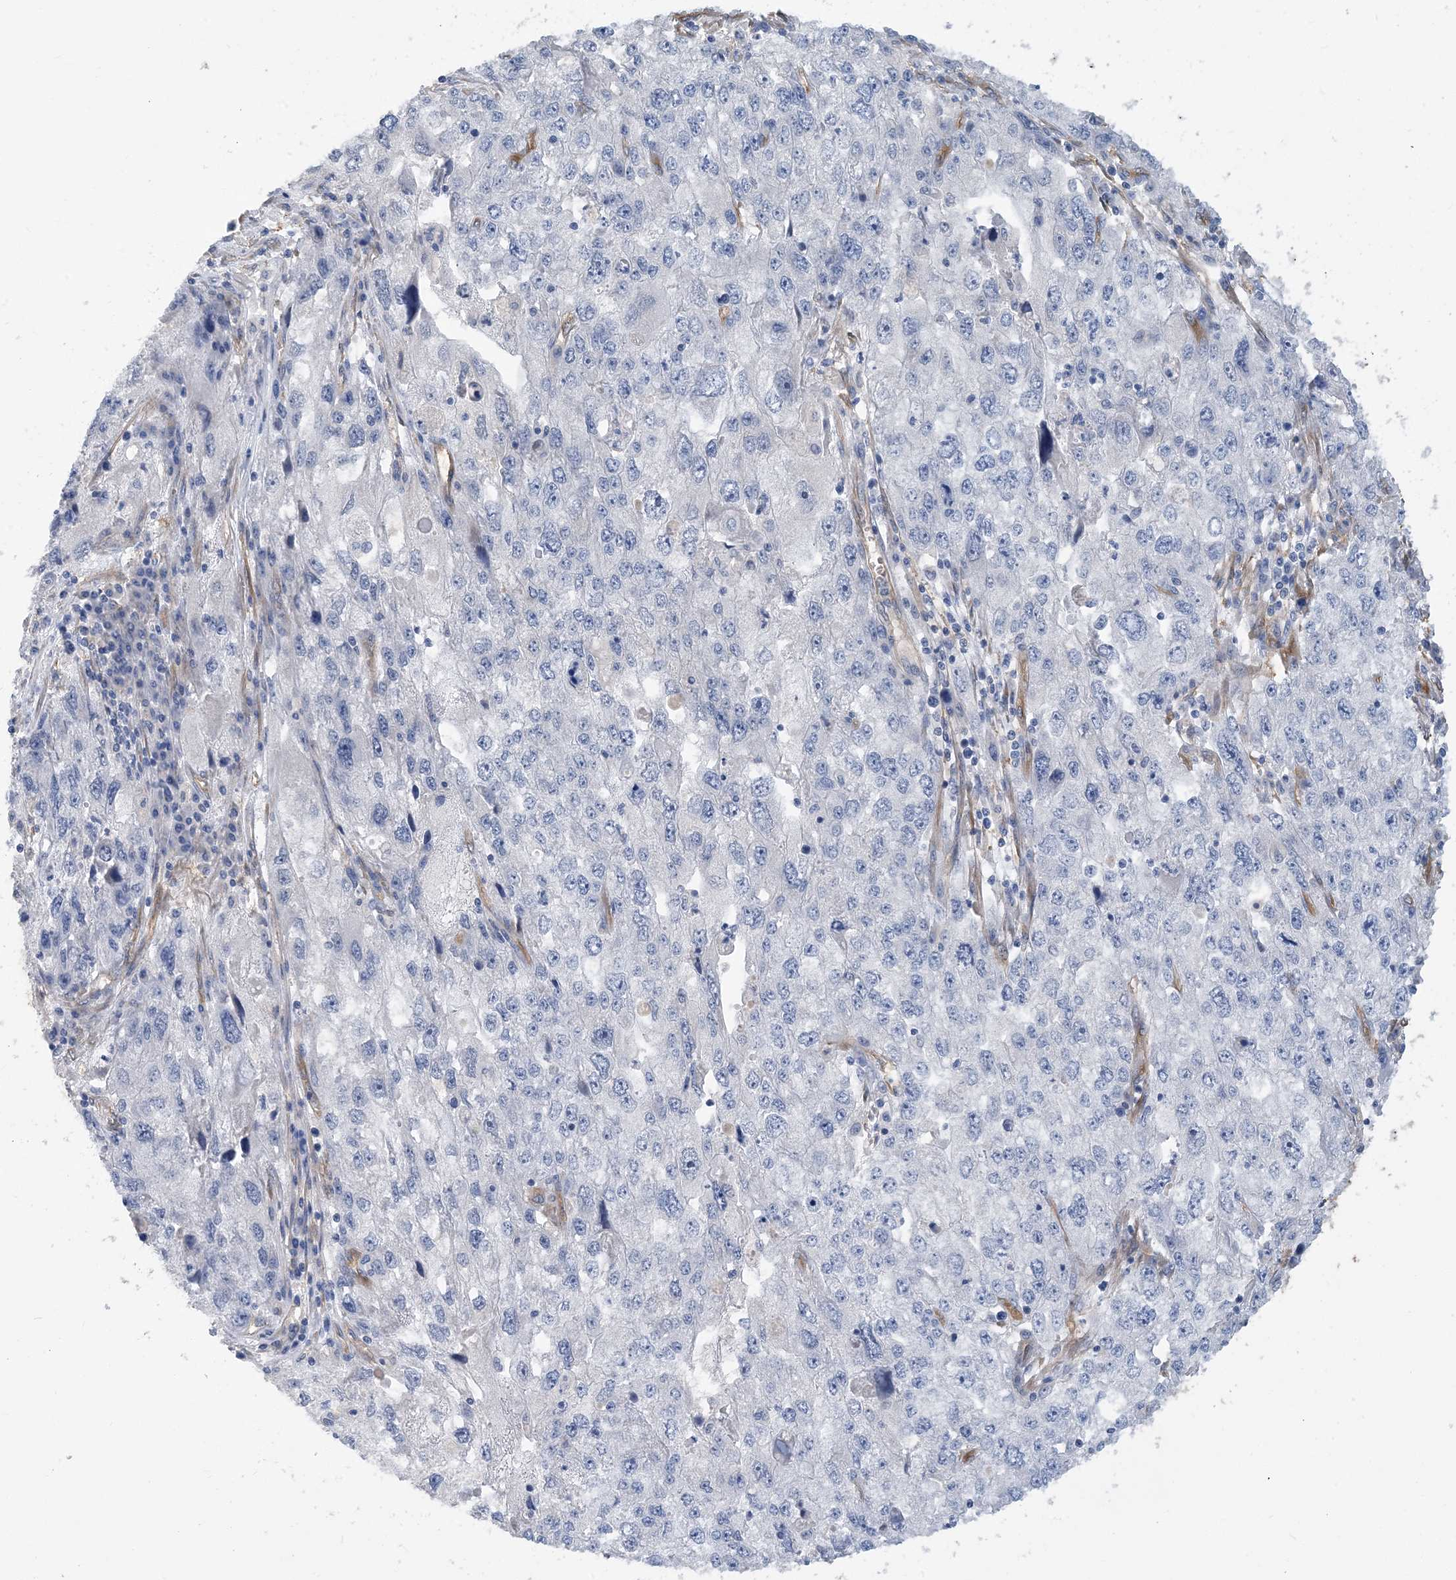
{"staining": {"intensity": "negative", "quantity": "none", "location": "none"}, "tissue": "endometrial cancer", "cell_type": "Tumor cells", "image_type": "cancer", "snomed": [{"axis": "morphology", "description": "Adenocarcinoma, NOS"}, {"axis": "topography", "description": "Endometrium"}], "caption": "Immunohistochemical staining of human endometrial adenocarcinoma shows no significant expression in tumor cells. (Brightfield microscopy of DAB (3,3'-diaminobenzidine) immunohistochemistry (IHC) at high magnification).", "gene": "EIF2A", "patient": {"sex": "female", "age": 49}}